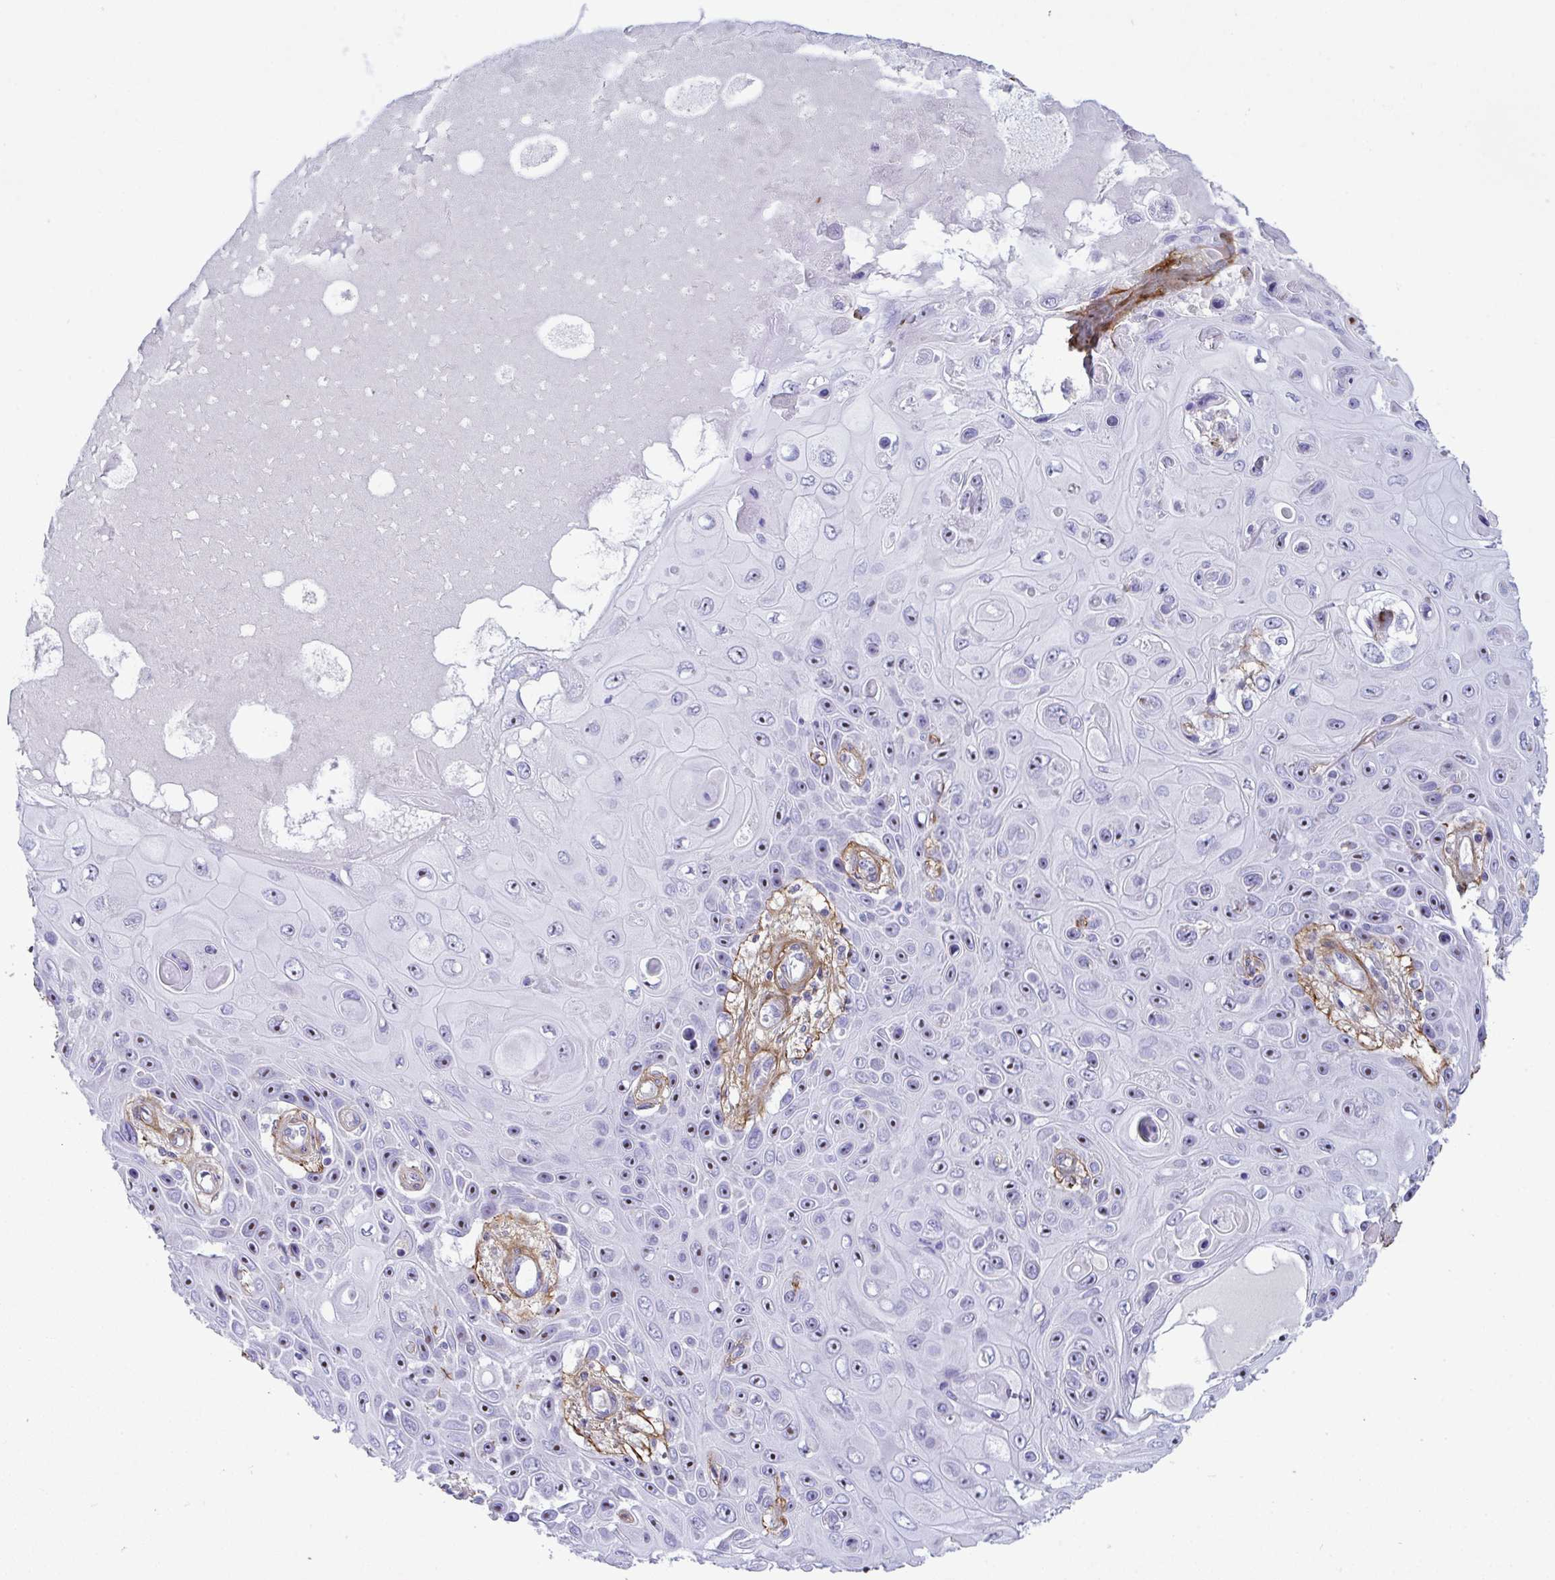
{"staining": {"intensity": "moderate", "quantity": "<25%", "location": "nuclear"}, "tissue": "skin cancer", "cell_type": "Tumor cells", "image_type": "cancer", "snomed": [{"axis": "morphology", "description": "Squamous cell carcinoma, NOS"}, {"axis": "topography", "description": "Skin"}], "caption": "A brown stain highlights moderate nuclear expression of a protein in human skin cancer tumor cells.", "gene": "LHFPL6", "patient": {"sex": "male", "age": 82}}